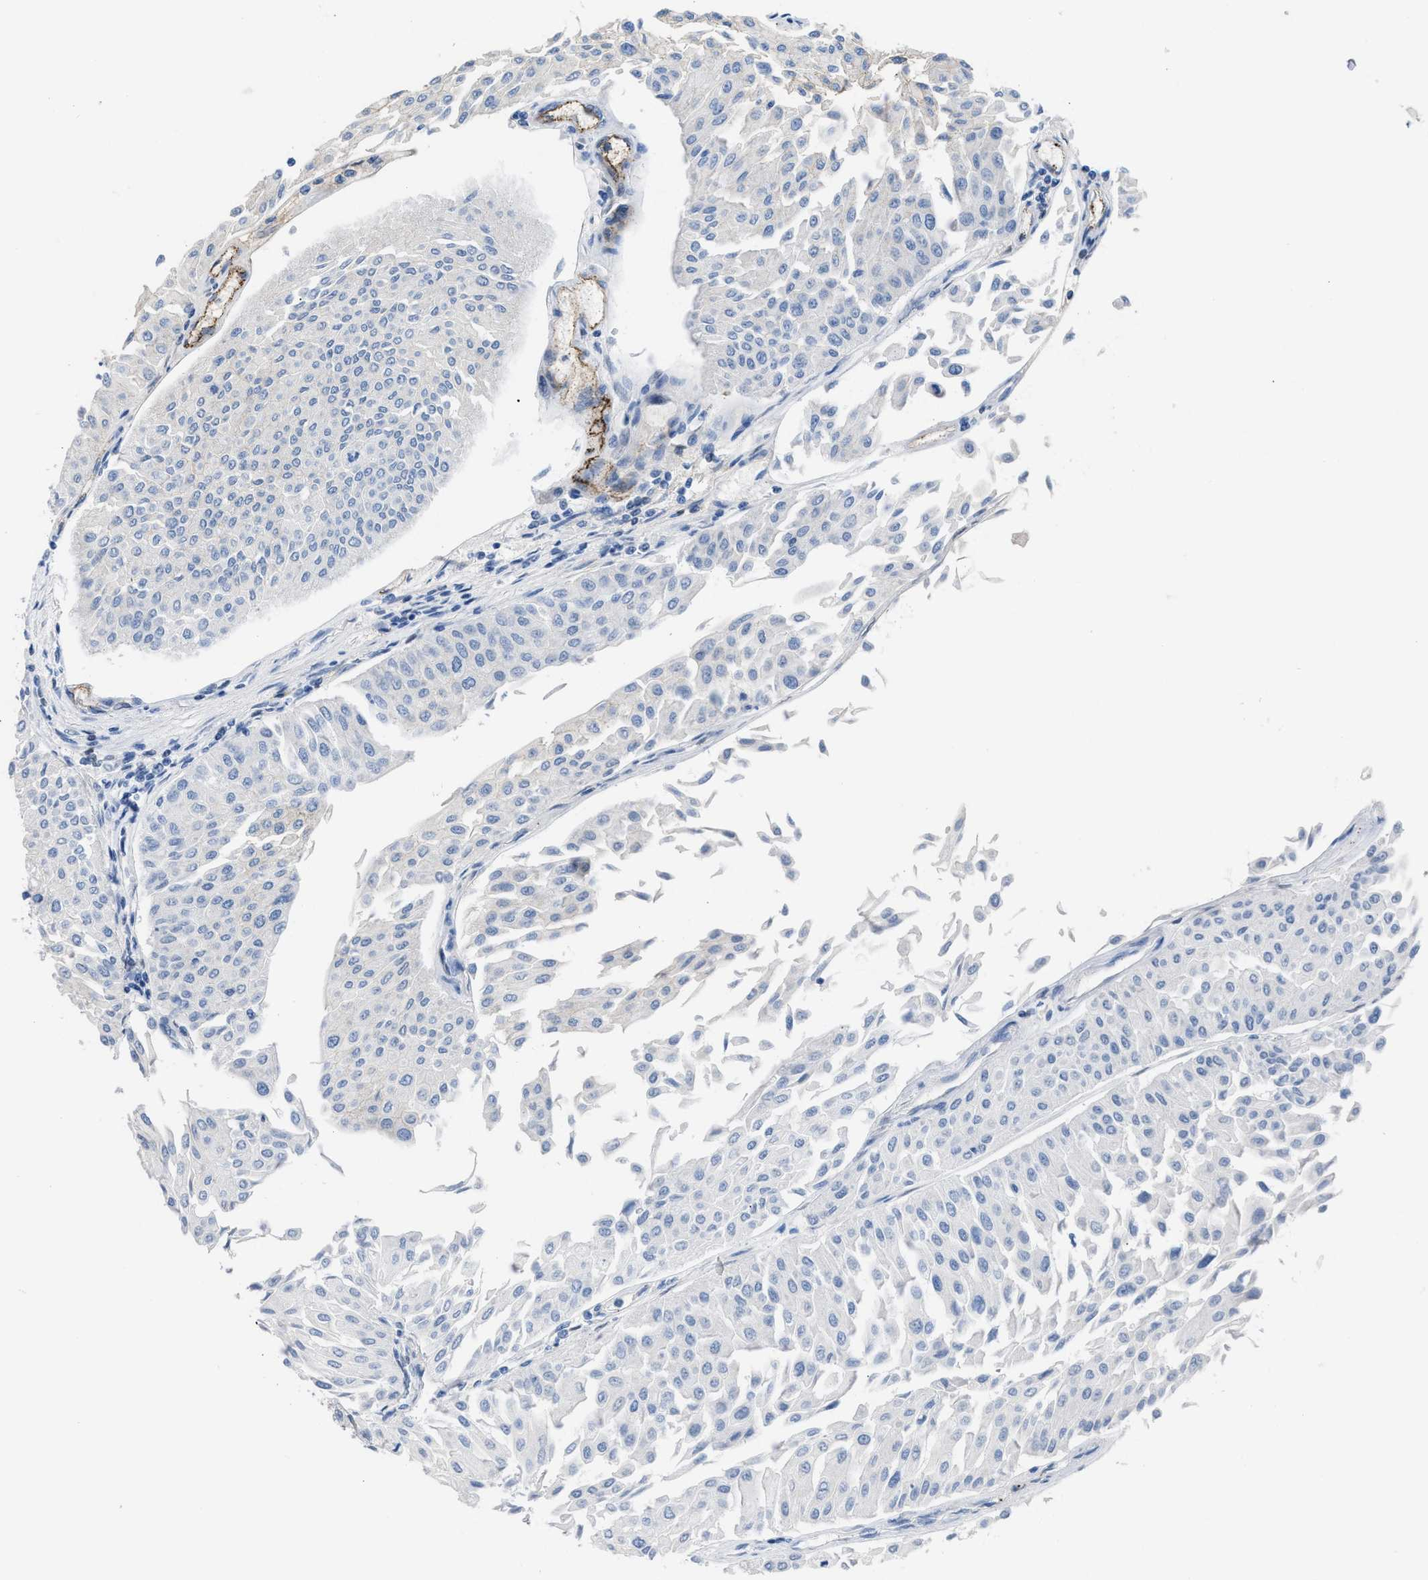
{"staining": {"intensity": "negative", "quantity": "none", "location": "none"}, "tissue": "urothelial cancer", "cell_type": "Tumor cells", "image_type": "cancer", "snomed": [{"axis": "morphology", "description": "Urothelial carcinoma, Low grade"}, {"axis": "topography", "description": "Urinary bladder"}], "caption": "Immunohistochemical staining of human urothelial cancer exhibits no significant staining in tumor cells.", "gene": "LEF1", "patient": {"sex": "male", "age": 67}}